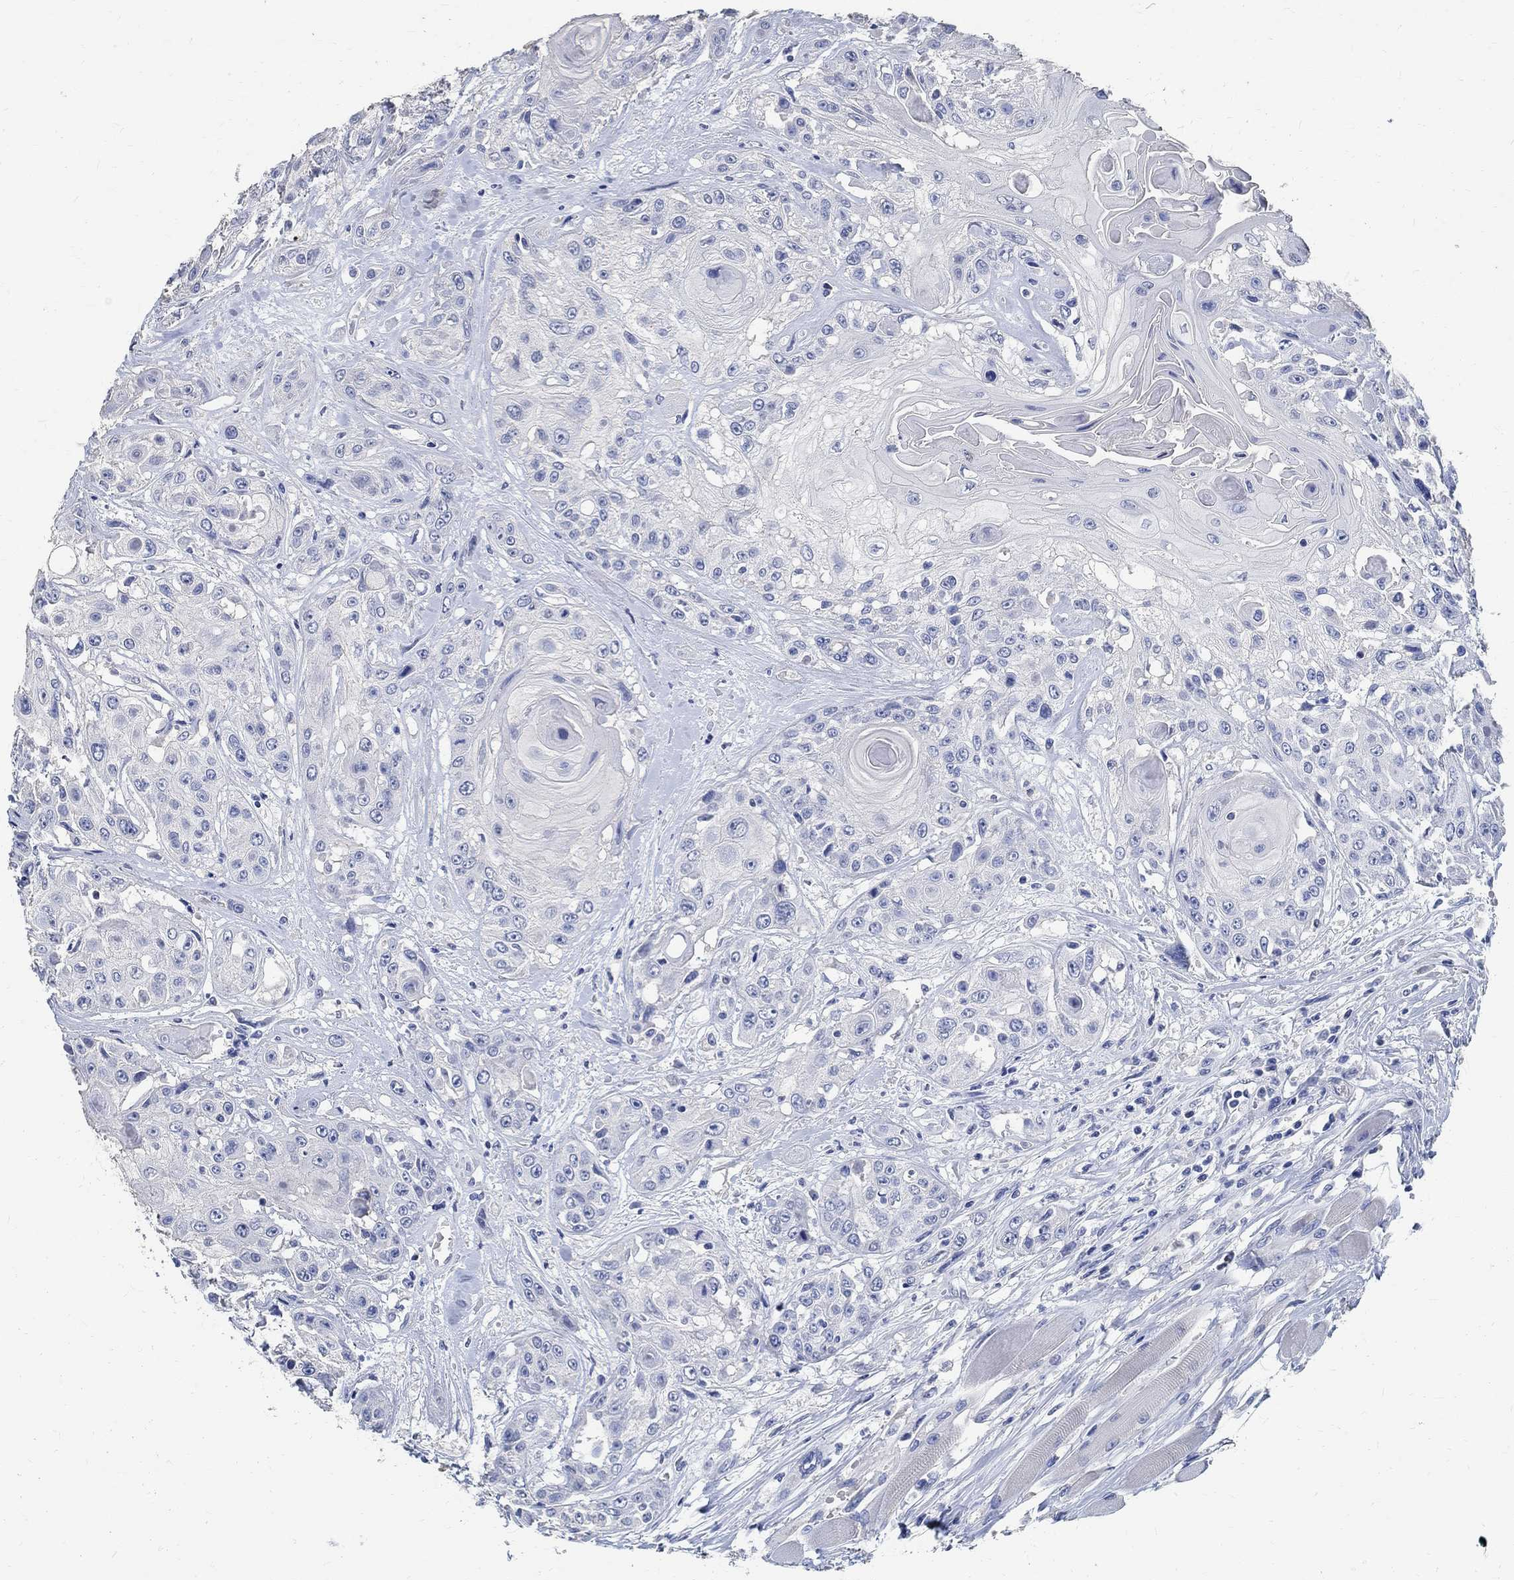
{"staining": {"intensity": "negative", "quantity": "none", "location": "none"}, "tissue": "head and neck cancer", "cell_type": "Tumor cells", "image_type": "cancer", "snomed": [{"axis": "morphology", "description": "Squamous cell carcinoma, NOS"}, {"axis": "topography", "description": "Head-Neck"}], "caption": "A histopathology image of head and neck cancer stained for a protein displays no brown staining in tumor cells. Nuclei are stained in blue.", "gene": "PRX", "patient": {"sex": "female", "age": 59}}